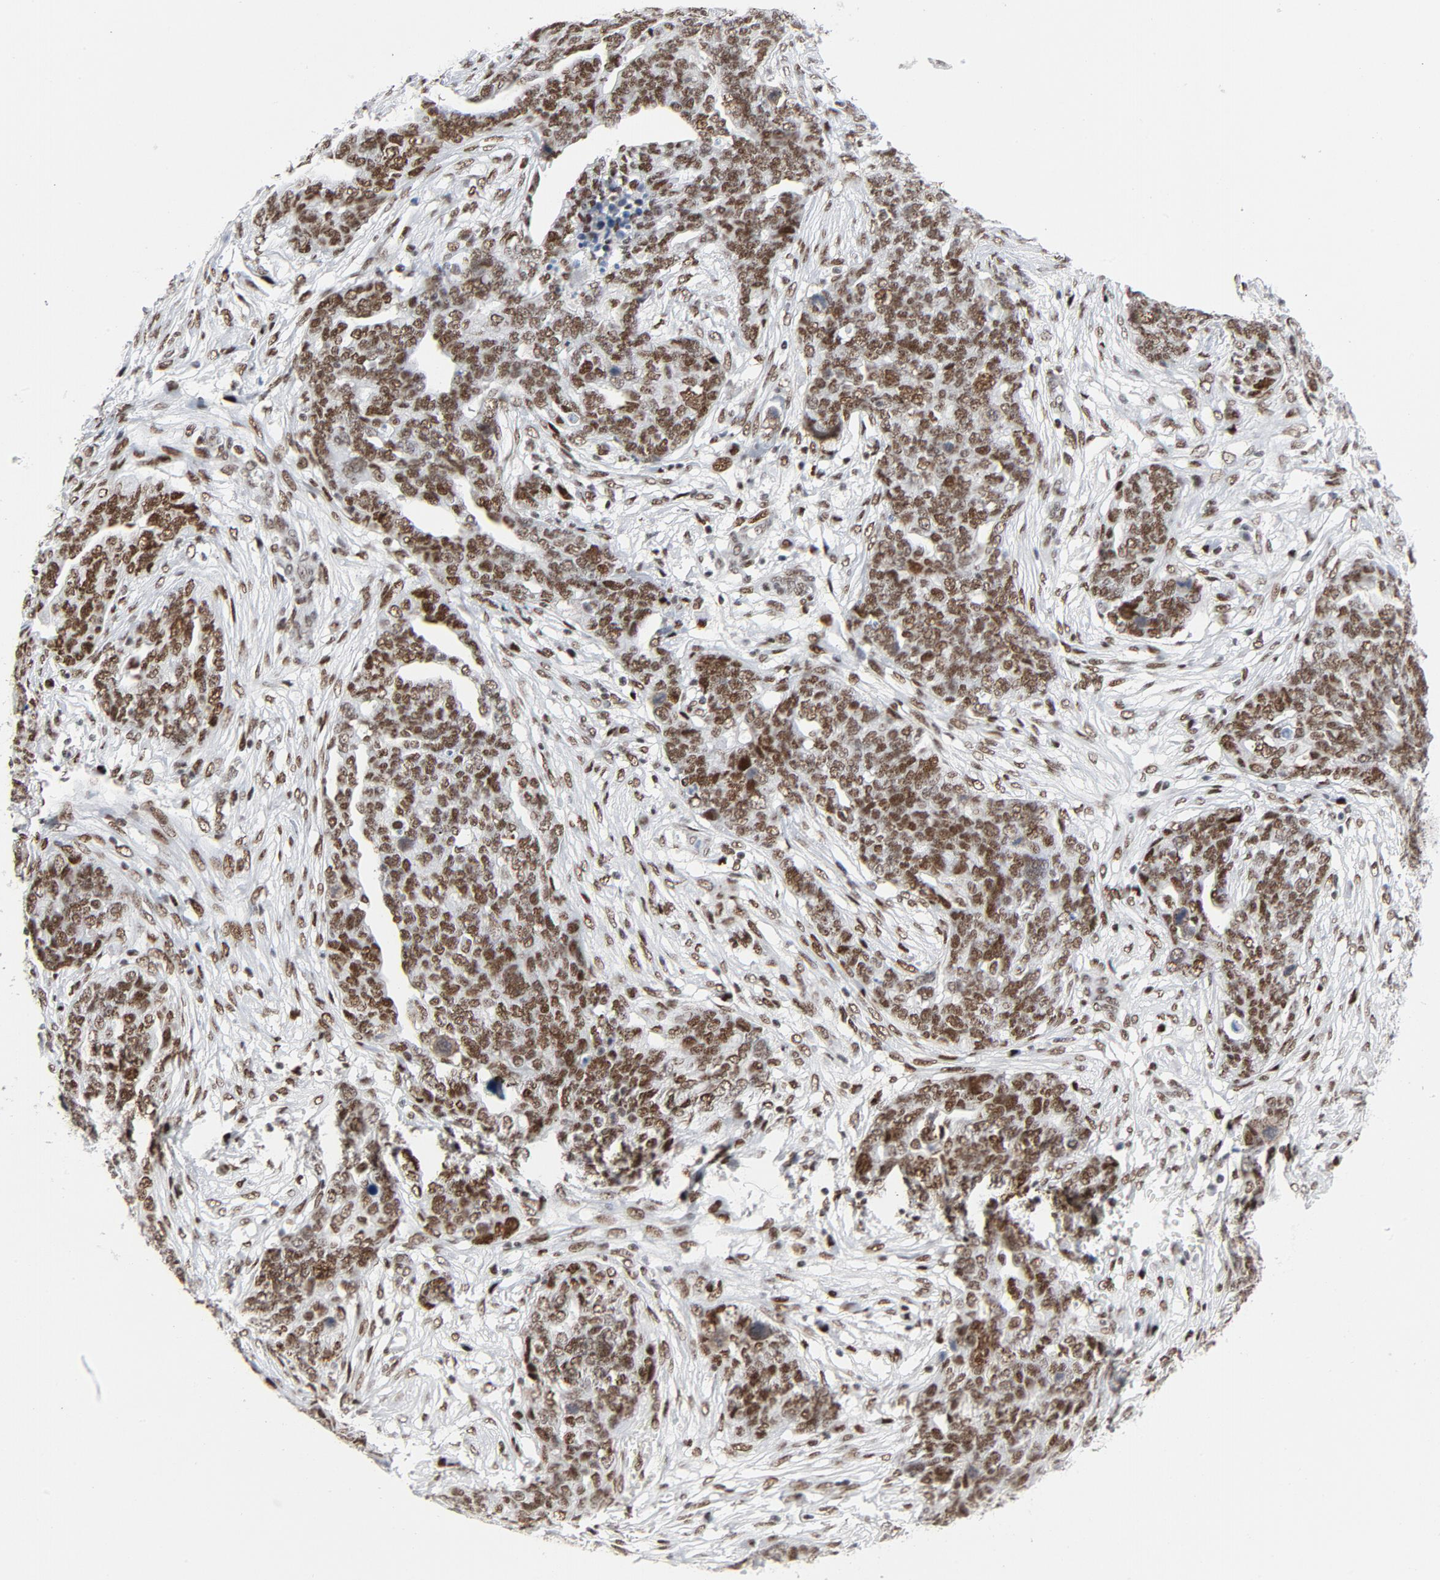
{"staining": {"intensity": "strong", "quantity": ">75%", "location": "nuclear"}, "tissue": "ovarian cancer", "cell_type": "Tumor cells", "image_type": "cancer", "snomed": [{"axis": "morphology", "description": "Normal tissue, NOS"}, {"axis": "morphology", "description": "Cystadenocarcinoma, serous, NOS"}, {"axis": "topography", "description": "Fallopian tube"}, {"axis": "topography", "description": "Ovary"}], "caption": "High-power microscopy captured an IHC histopathology image of ovarian cancer (serous cystadenocarcinoma), revealing strong nuclear staining in approximately >75% of tumor cells.", "gene": "HSF1", "patient": {"sex": "female", "age": 56}}